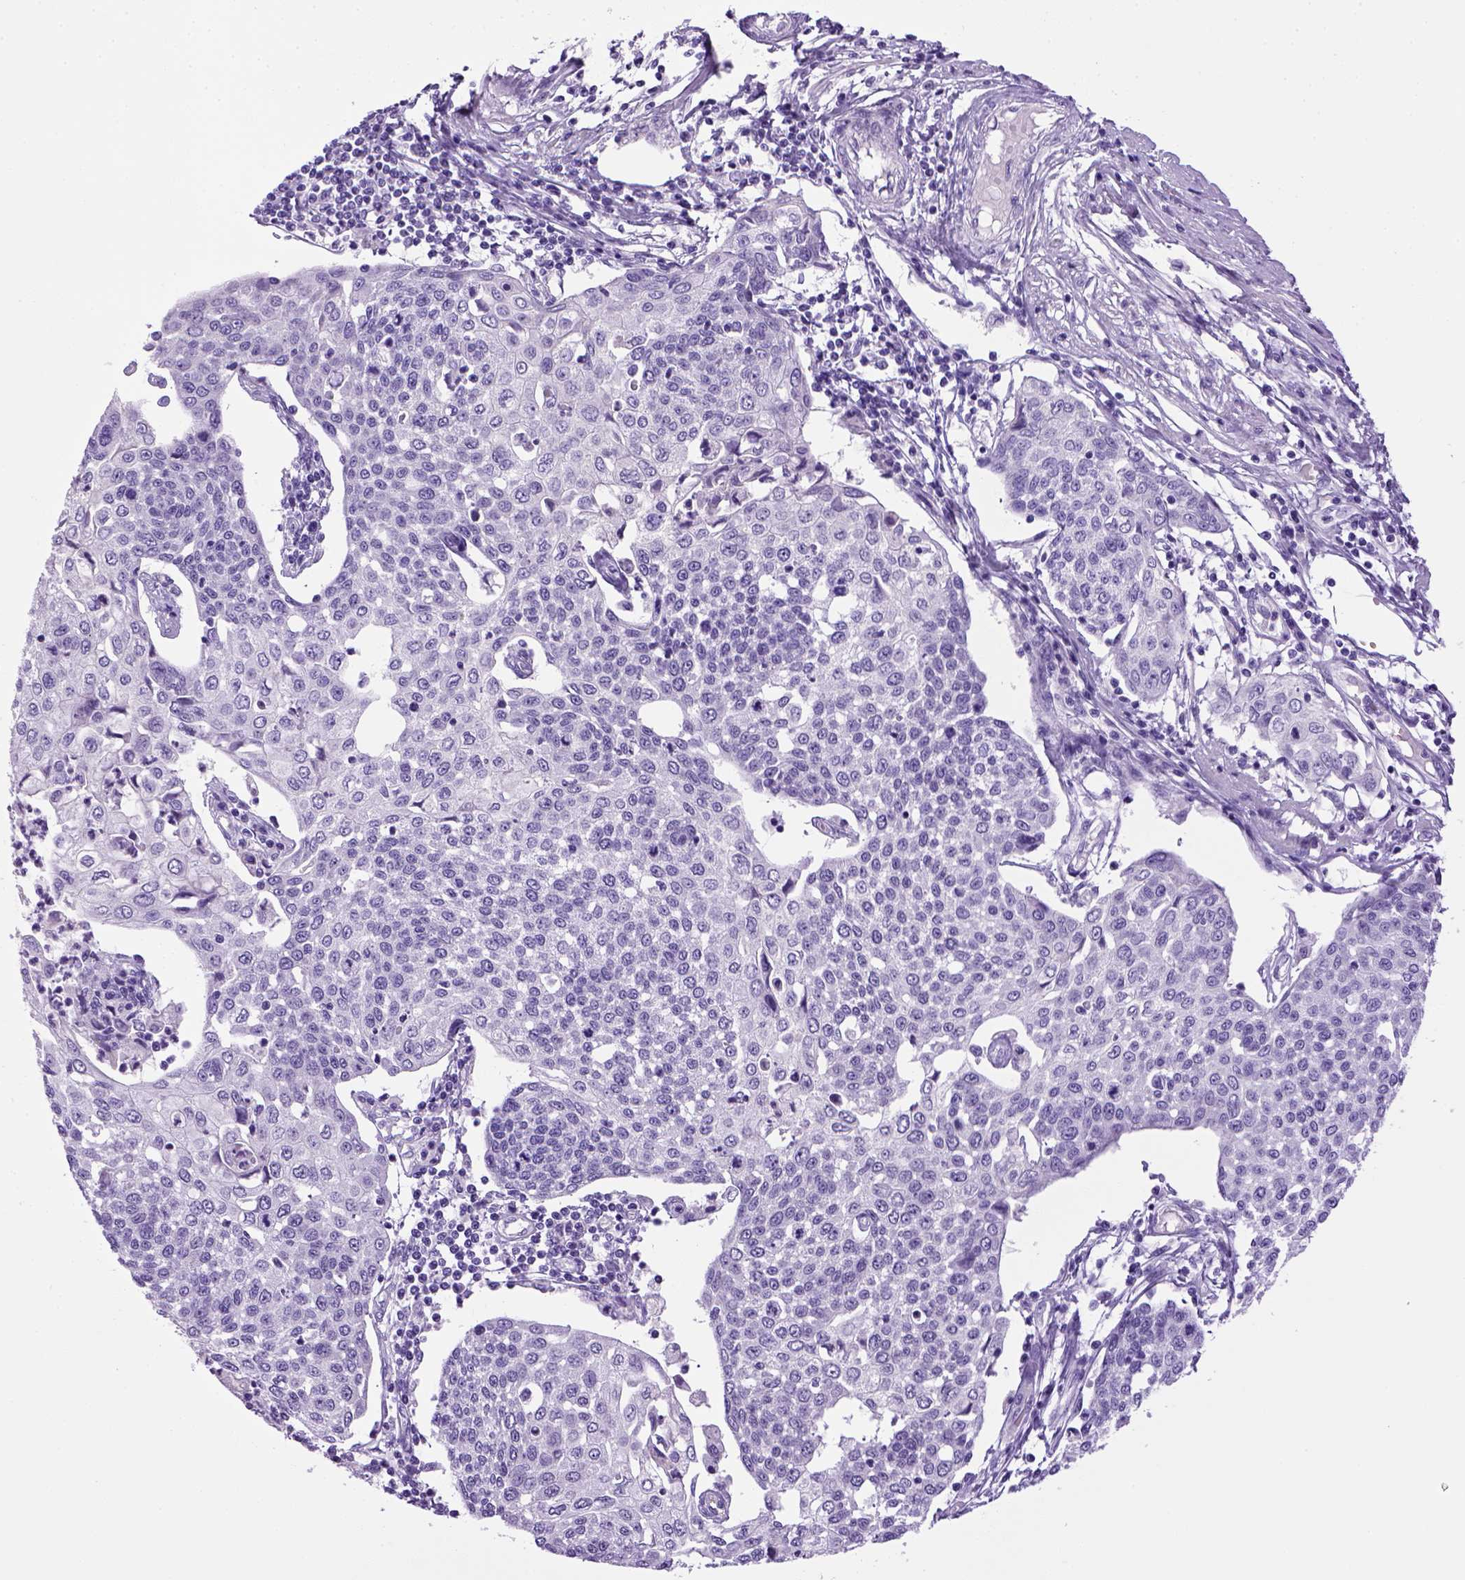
{"staining": {"intensity": "negative", "quantity": "none", "location": "none"}, "tissue": "cervical cancer", "cell_type": "Tumor cells", "image_type": "cancer", "snomed": [{"axis": "morphology", "description": "Squamous cell carcinoma, NOS"}, {"axis": "topography", "description": "Cervix"}], "caption": "This is an immunohistochemistry histopathology image of squamous cell carcinoma (cervical). There is no expression in tumor cells.", "gene": "SGCG", "patient": {"sex": "female", "age": 34}}